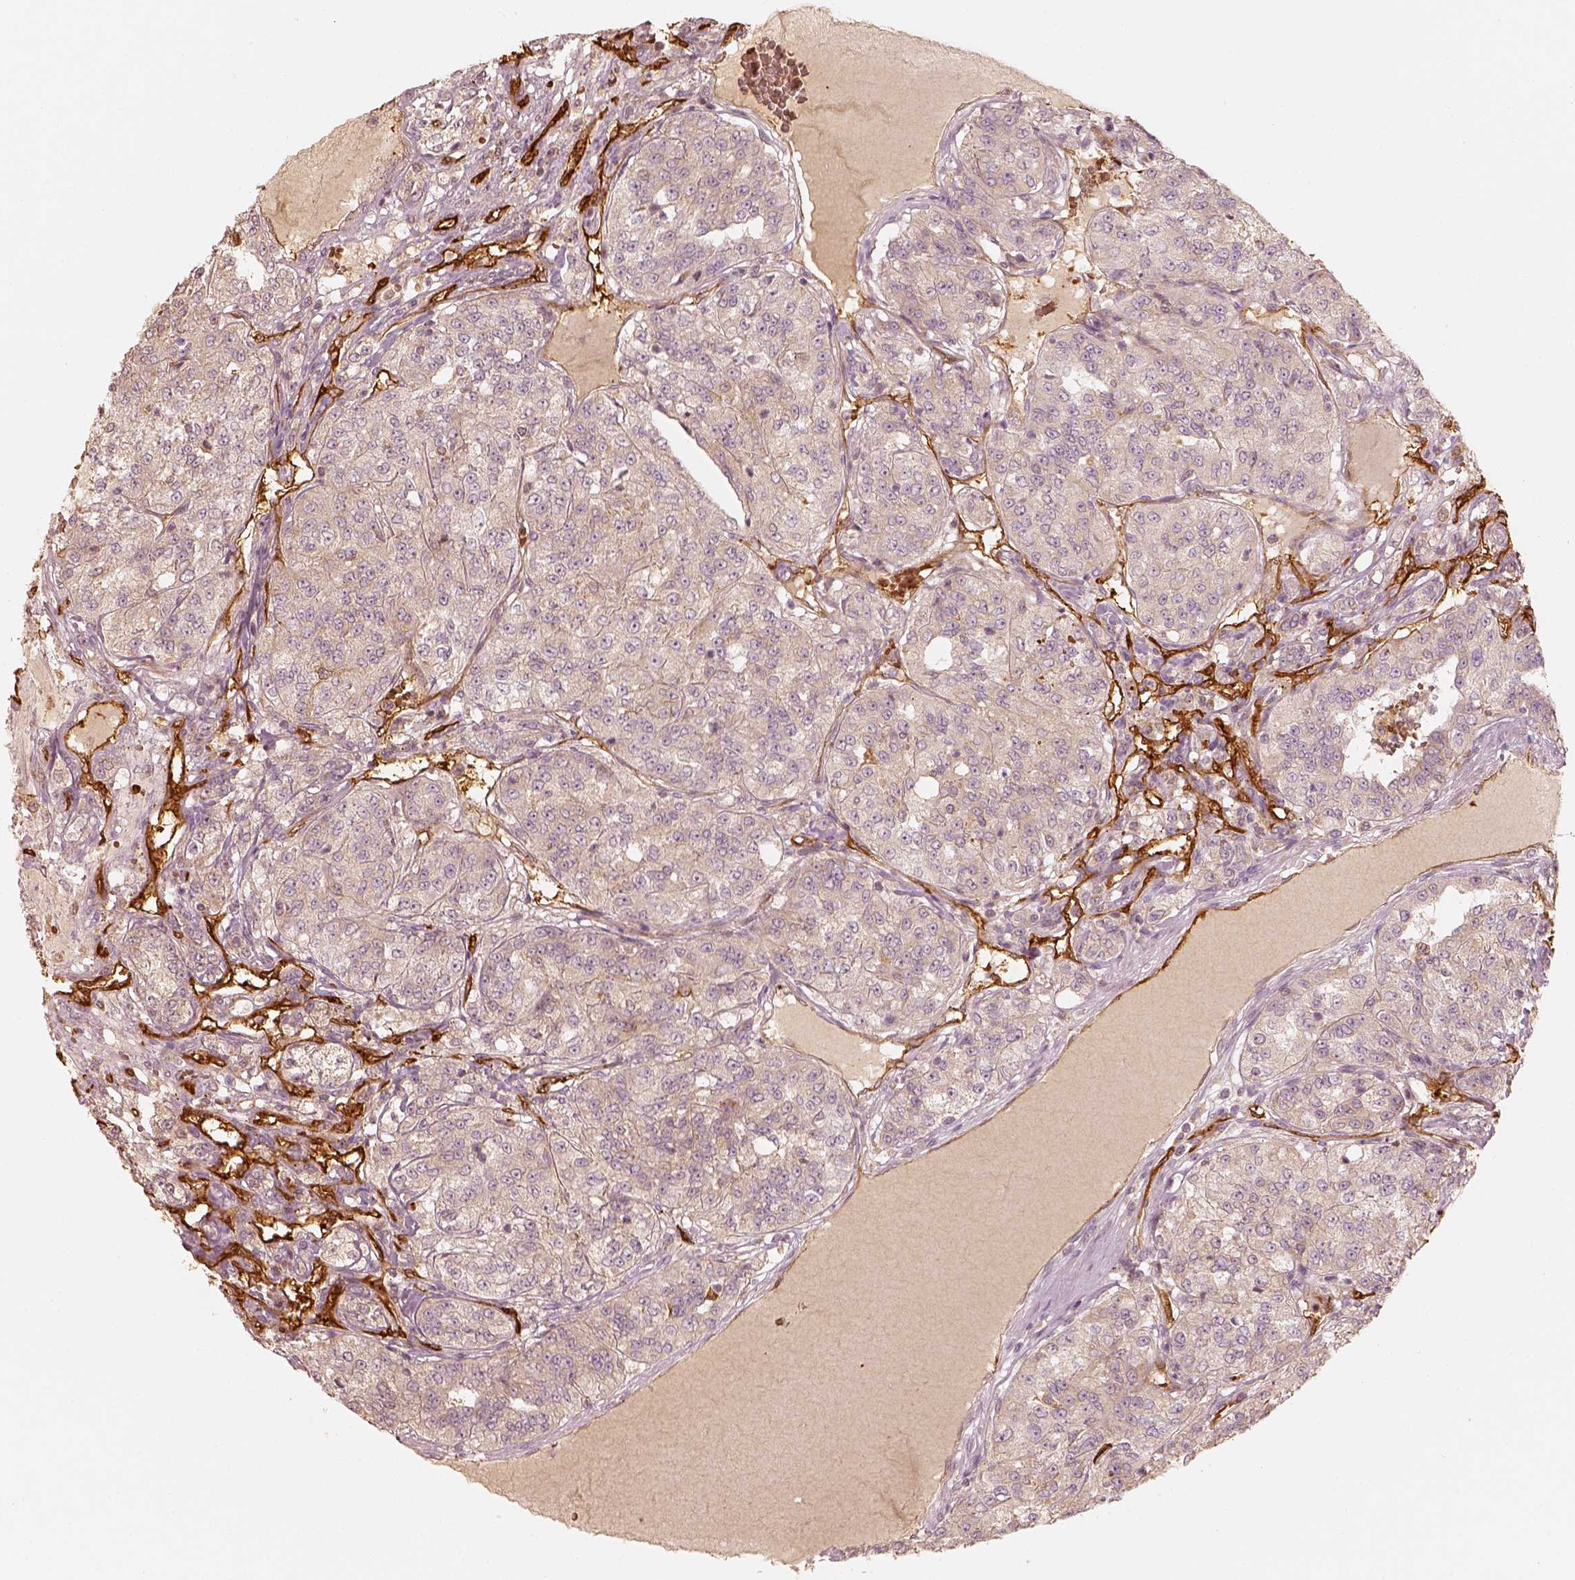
{"staining": {"intensity": "negative", "quantity": "none", "location": "none"}, "tissue": "renal cancer", "cell_type": "Tumor cells", "image_type": "cancer", "snomed": [{"axis": "morphology", "description": "Adenocarcinoma, NOS"}, {"axis": "topography", "description": "Kidney"}], "caption": "High magnification brightfield microscopy of renal adenocarcinoma stained with DAB (brown) and counterstained with hematoxylin (blue): tumor cells show no significant positivity. (Brightfield microscopy of DAB (3,3'-diaminobenzidine) immunohistochemistry at high magnification).", "gene": "FSCN1", "patient": {"sex": "female", "age": 63}}